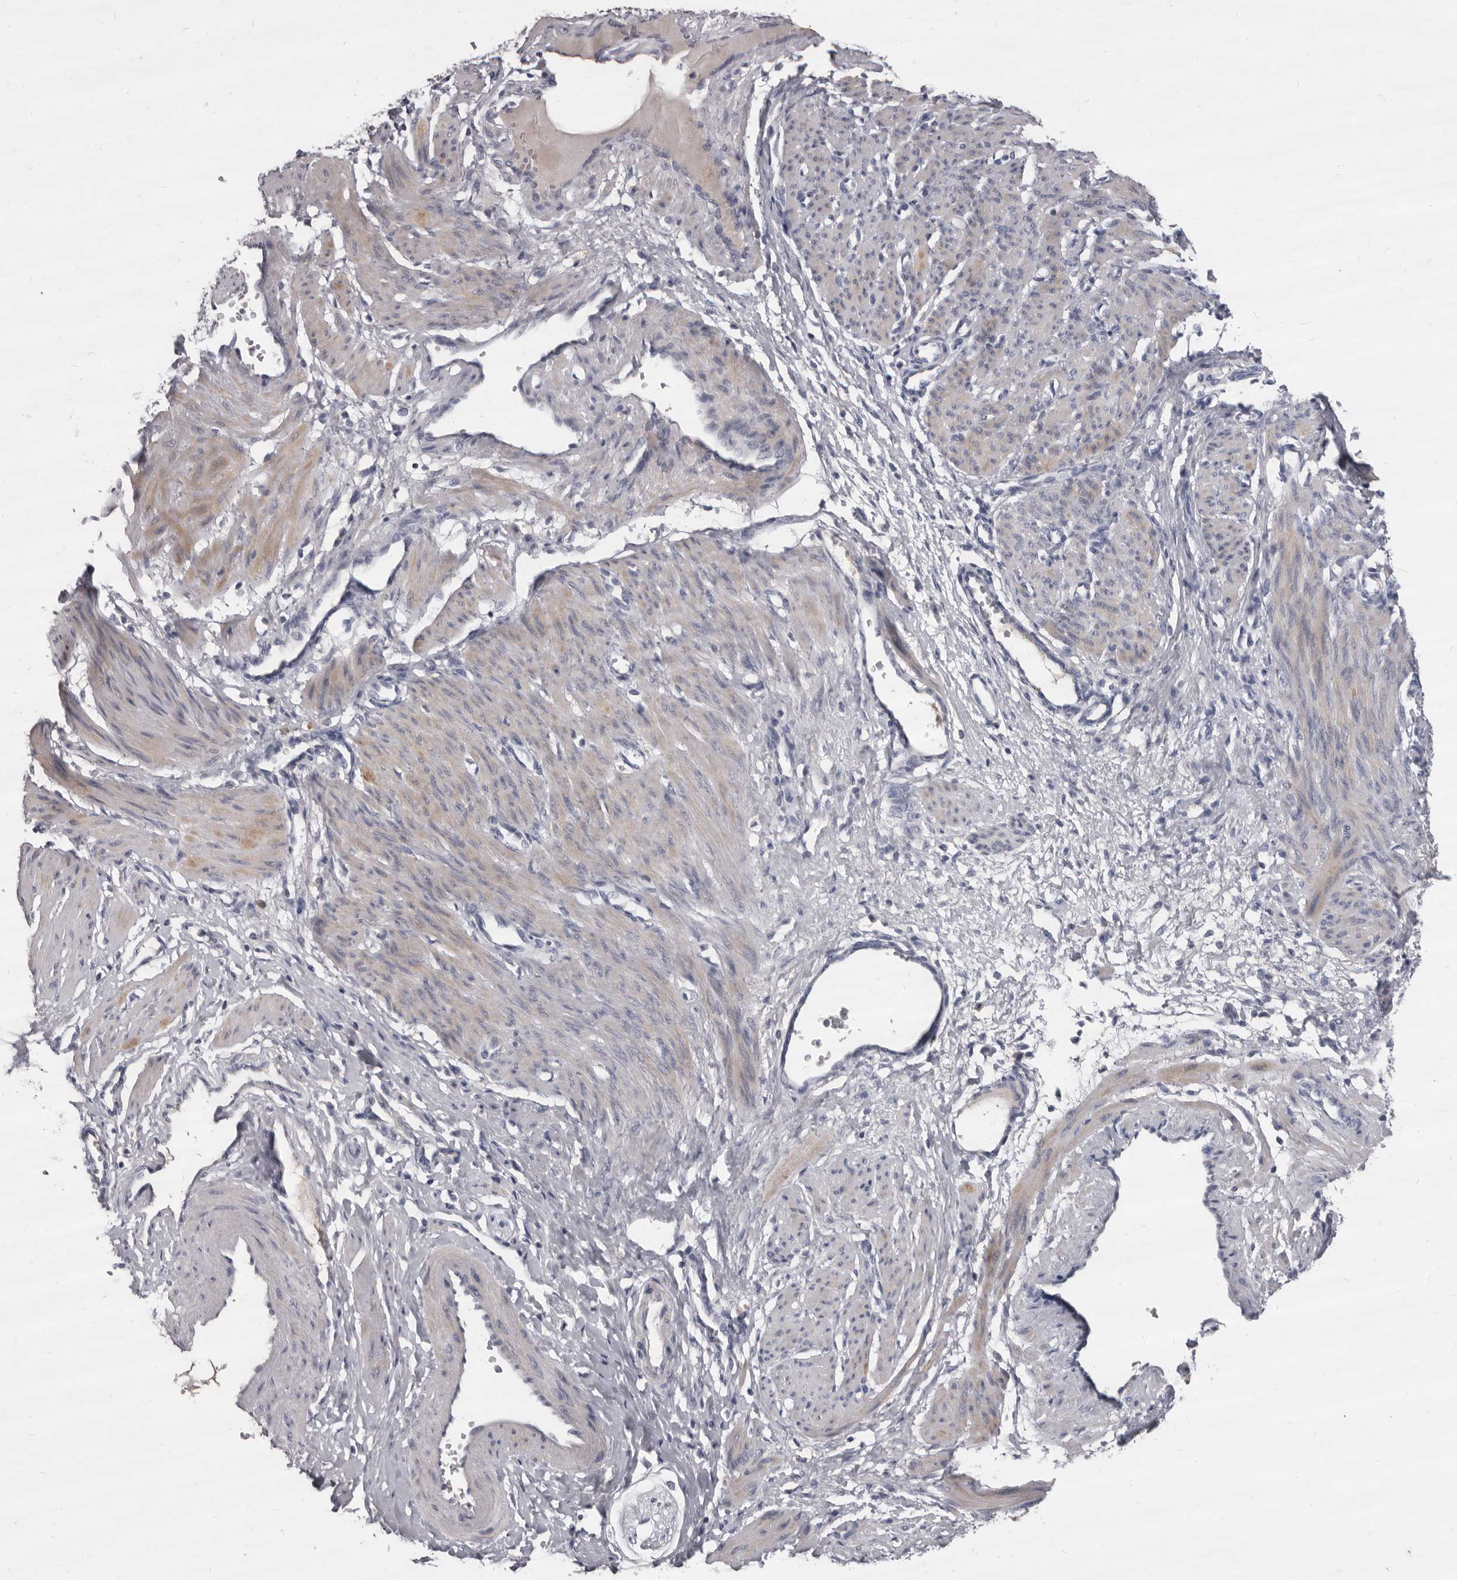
{"staining": {"intensity": "weak", "quantity": "25%-75%", "location": "cytoplasmic/membranous"}, "tissue": "smooth muscle", "cell_type": "Smooth muscle cells", "image_type": "normal", "snomed": [{"axis": "morphology", "description": "Normal tissue, NOS"}, {"axis": "topography", "description": "Endometrium"}], "caption": "Human smooth muscle stained for a protein (brown) shows weak cytoplasmic/membranous positive positivity in approximately 25%-75% of smooth muscle cells.", "gene": "GZMH", "patient": {"sex": "female", "age": 33}}